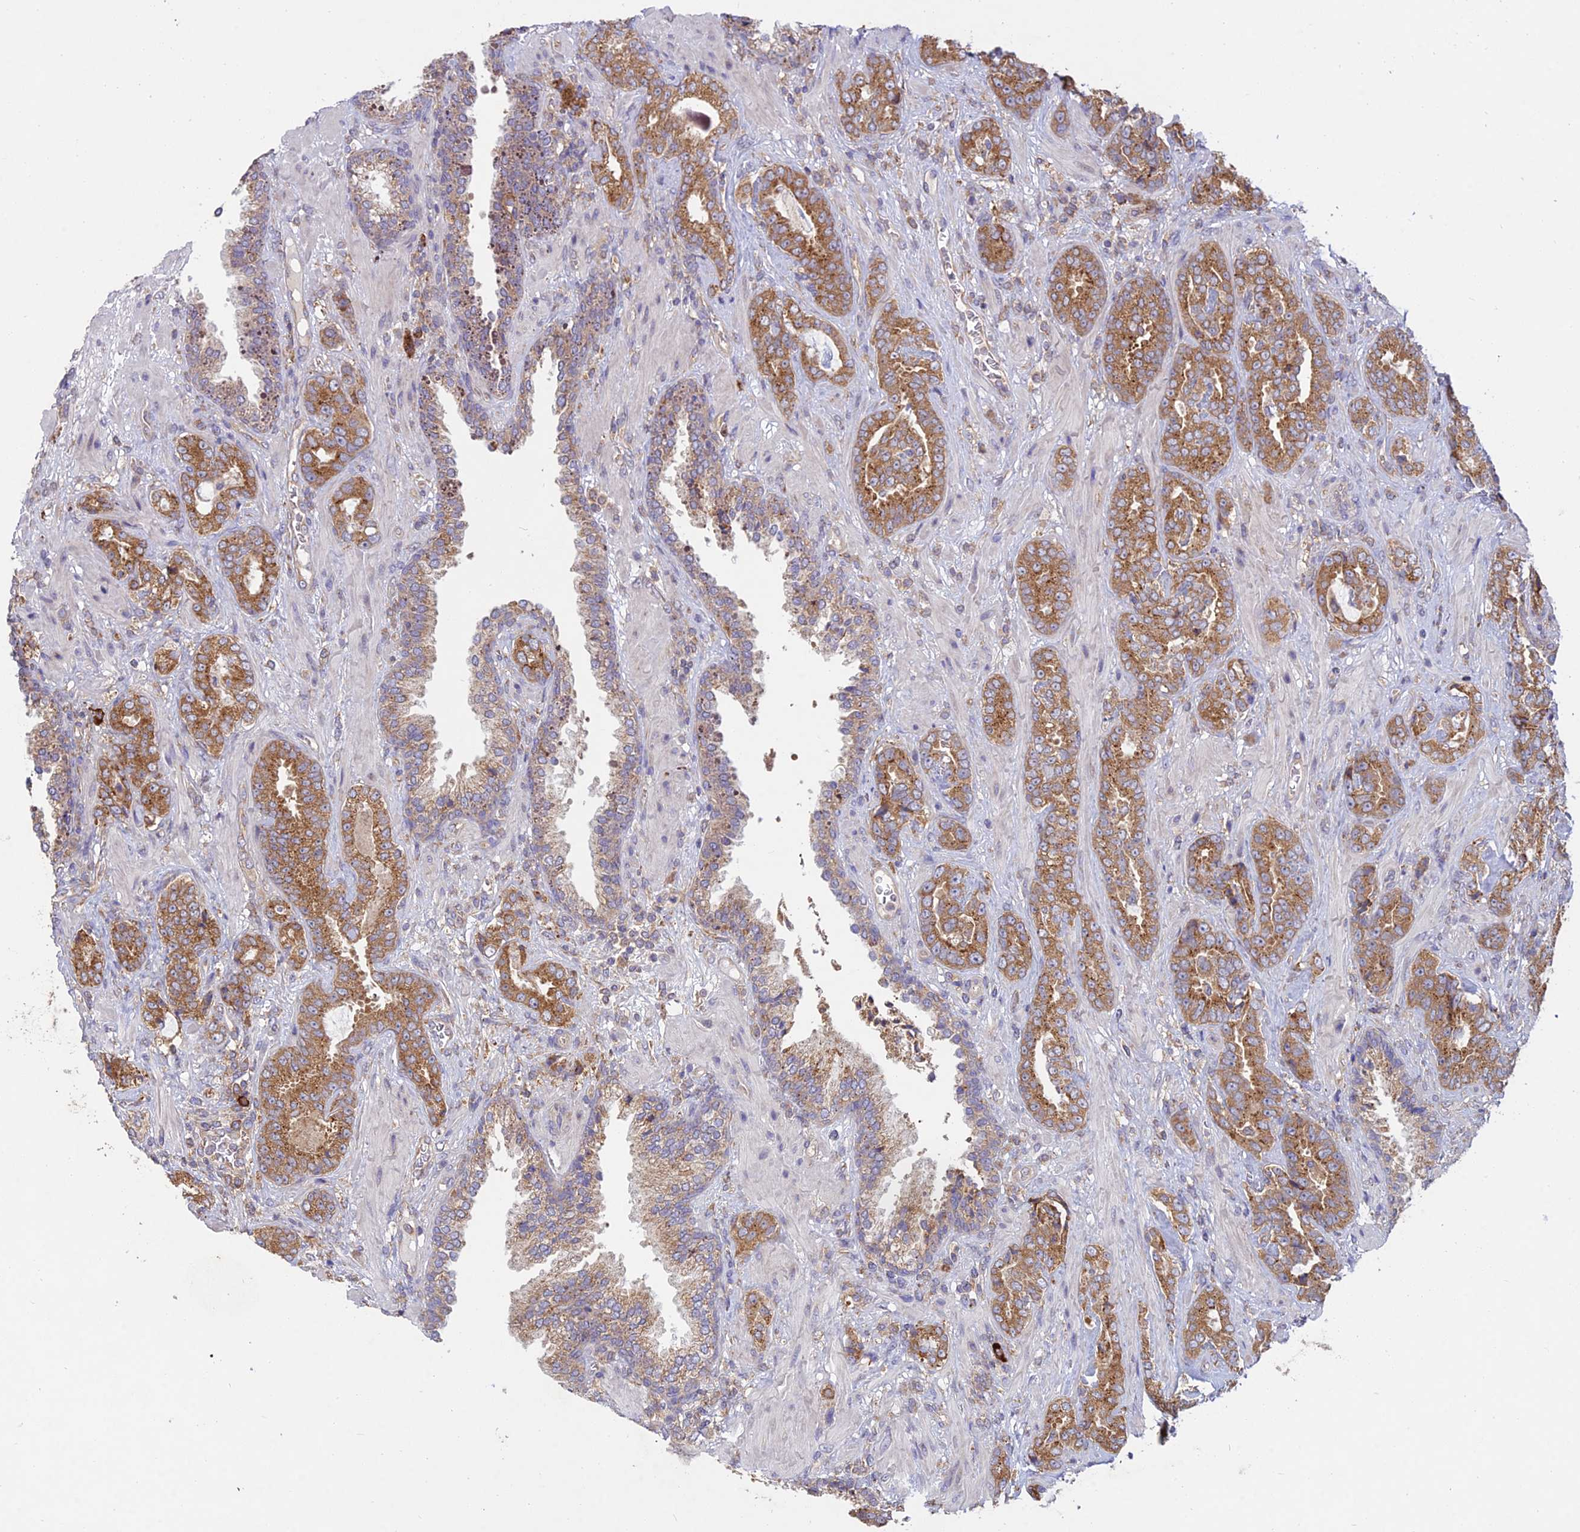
{"staining": {"intensity": "moderate", "quantity": "25%-75%", "location": "cytoplasmic/membranous"}, "tissue": "prostate cancer", "cell_type": "Tumor cells", "image_type": "cancer", "snomed": [{"axis": "morphology", "description": "Adenocarcinoma, High grade"}, {"axis": "topography", "description": "Prostate"}], "caption": "Immunohistochemical staining of human adenocarcinoma (high-grade) (prostate) exhibits moderate cytoplasmic/membranous protein staining in about 25%-75% of tumor cells.", "gene": "NXNL2", "patient": {"sex": "male", "age": 71}}